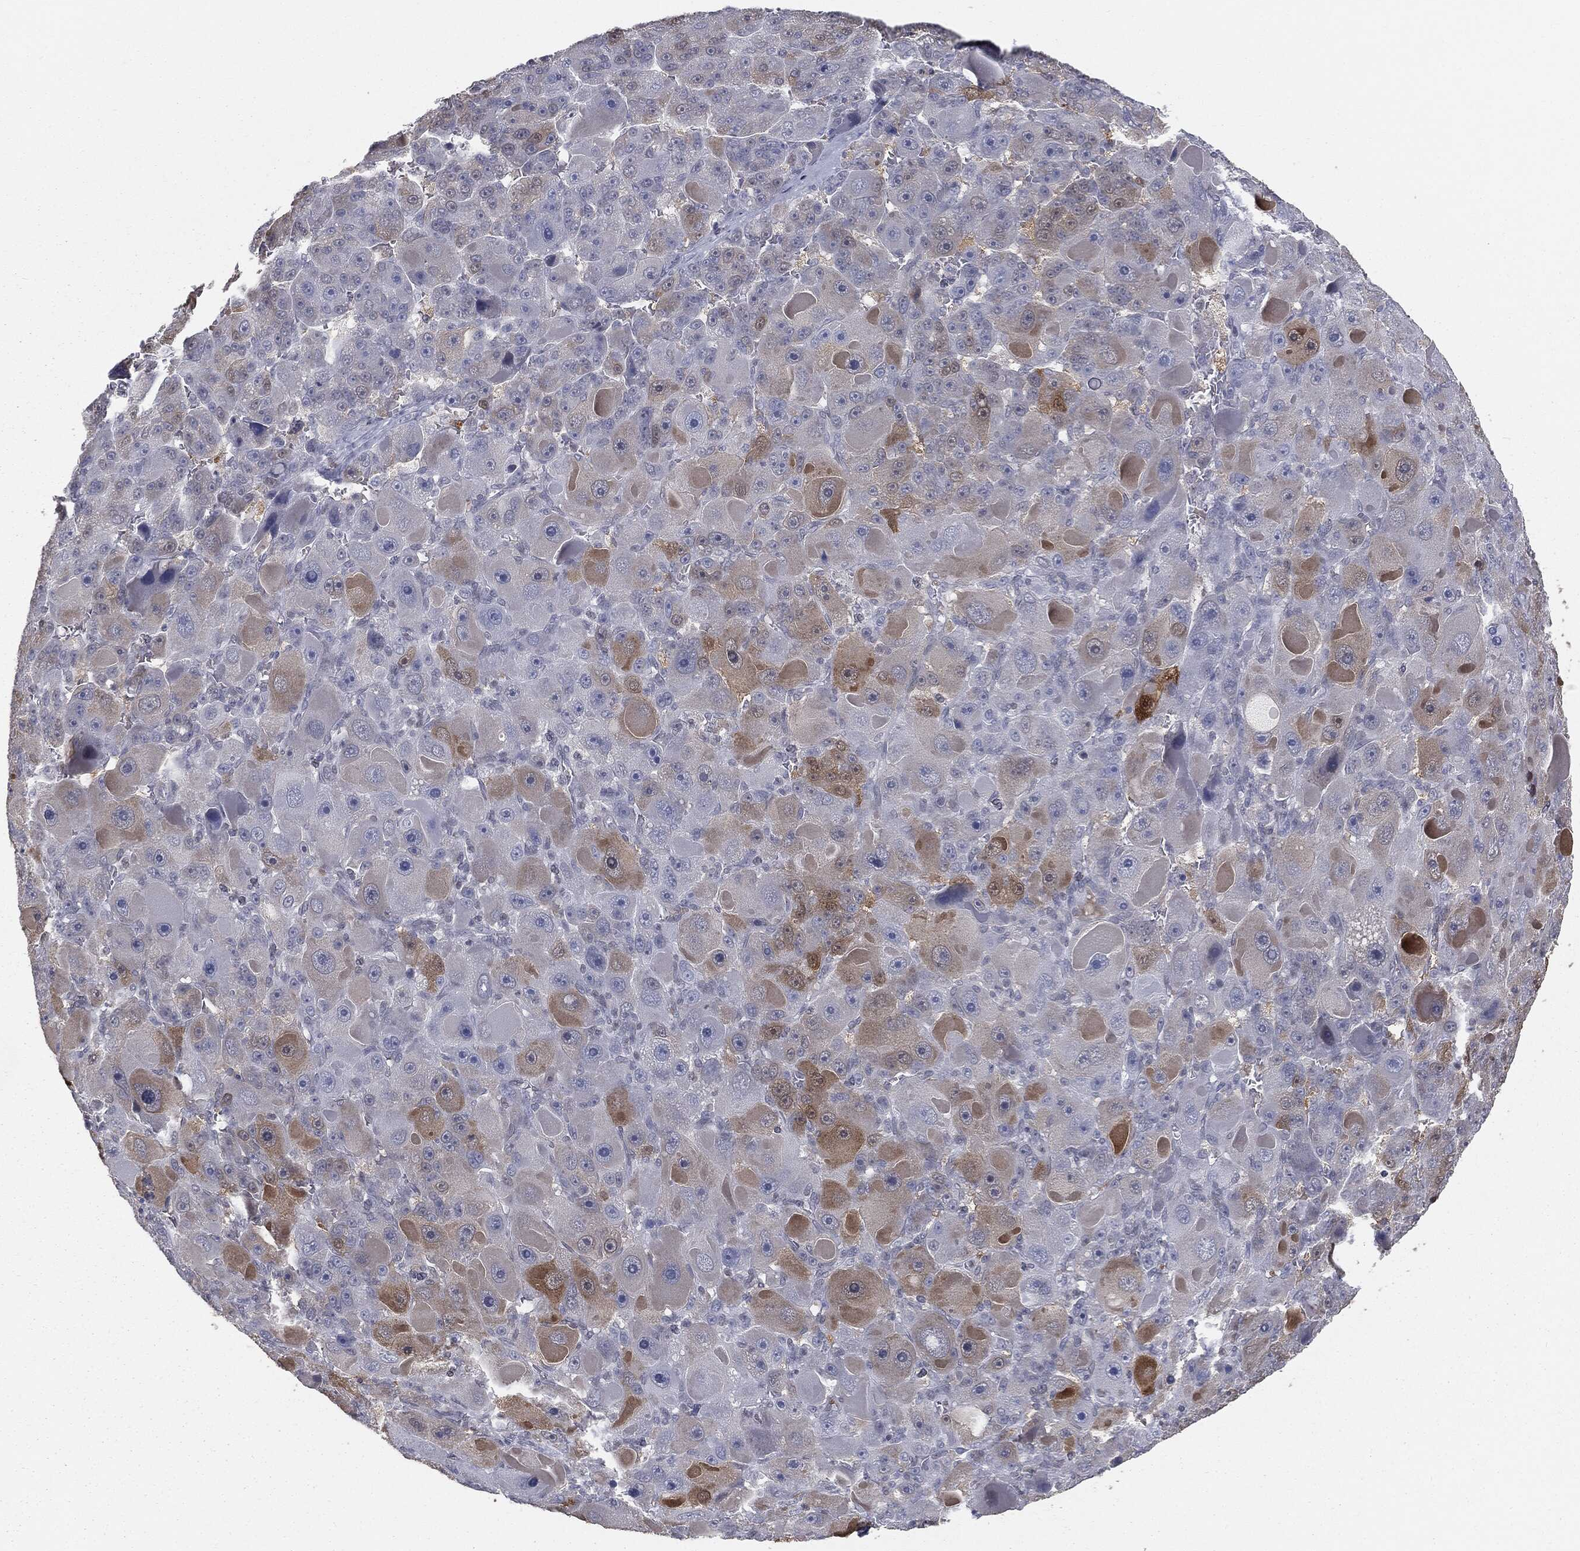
{"staining": {"intensity": "moderate", "quantity": "<25%", "location": "cytoplasmic/membranous"}, "tissue": "liver cancer", "cell_type": "Tumor cells", "image_type": "cancer", "snomed": [{"axis": "morphology", "description": "Carcinoma, Hepatocellular, NOS"}, {"axis": "topography", "description": "Liver"}], "caption": "An image showing moderate cytoplasmic/membranous positivity in approximately <25% of tumor cells in liver hepatocellular carcinoma, as visualized by brown immunohistochemical staining.", "gene": "ALDOB", "patient": {"sex": "male", "age": 76}}